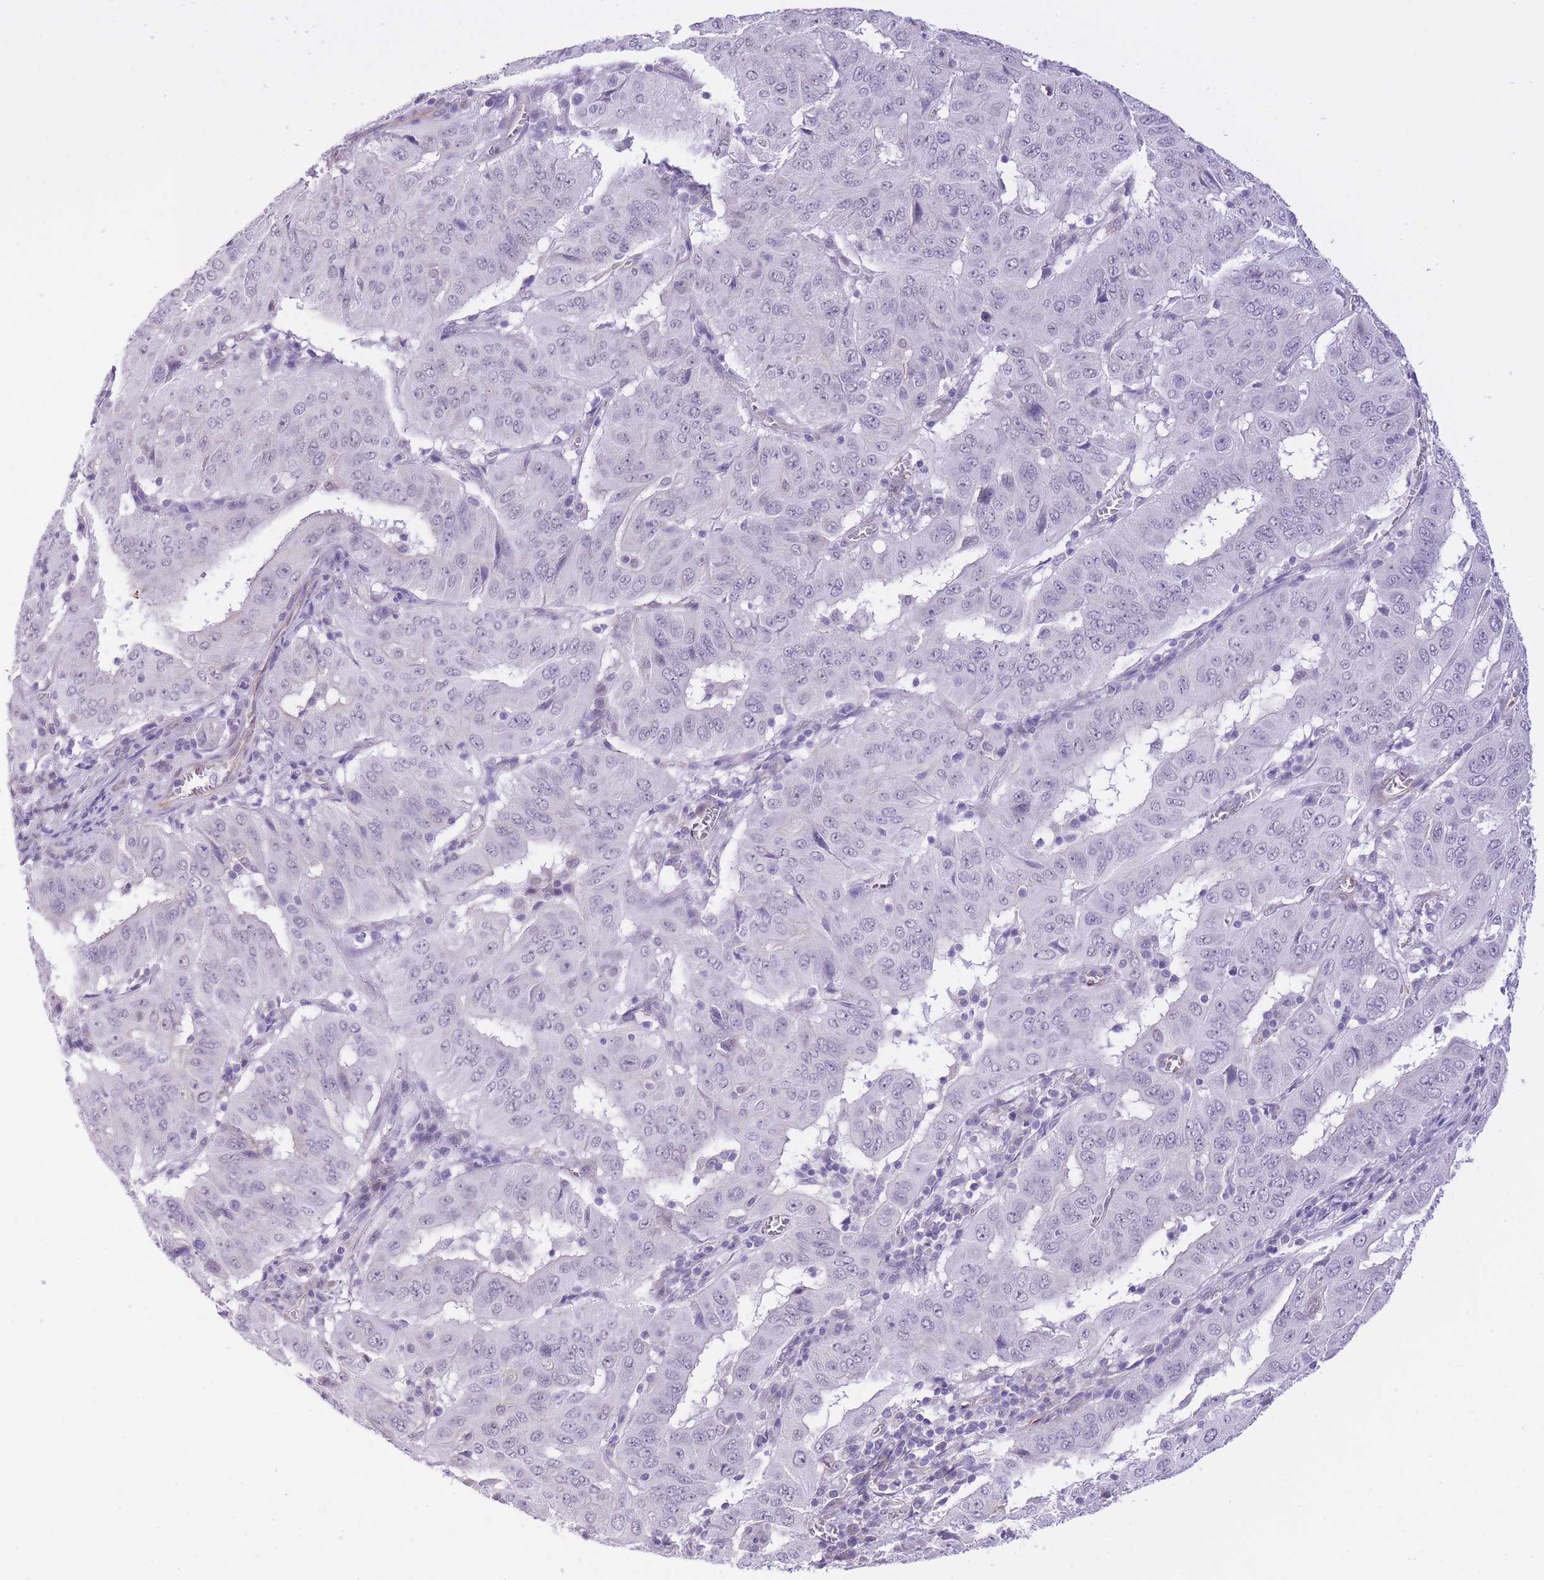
{"staining": {"intensity": "negative", "quantity": "none", "location": "none"}, "tissue": "pancreatic cancer", "cell_type": "Tumor cells", "image_type": "cancer", "snomed": [{"axis": "morphology", "description": "Adenocarcinoma, NOS"}, {"axis": "topography", "description": "Pancreas"}], "caption": "The photomicrograph shows no staining of tumor cells in adenocarcinoma (pancreatic).", "gene": "MEIOSIN", "patient": {"sex": "male", "age": 63}}